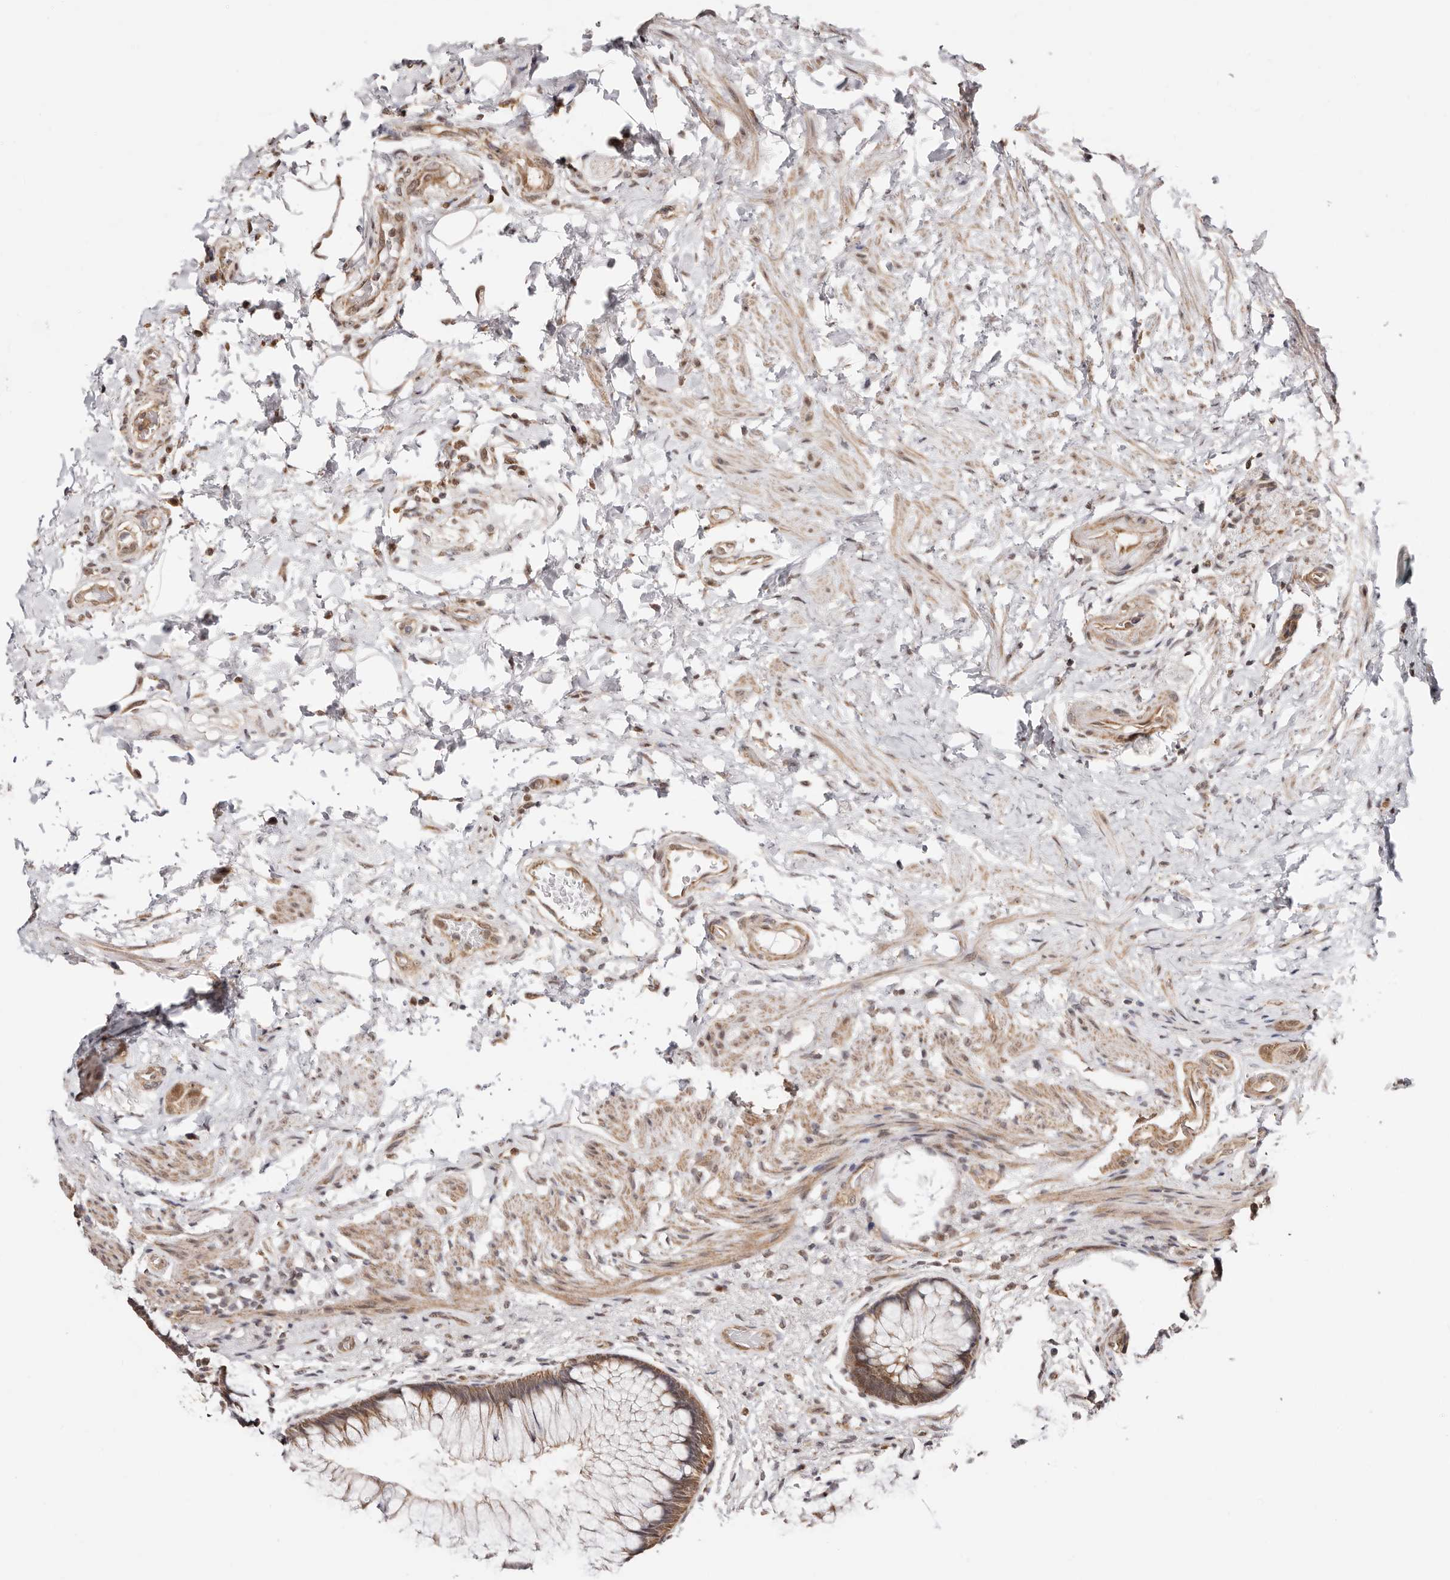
{"staining": {"intensity": "moderate", "quantity": ">75%", "location": "cytoplasmic/membranous,nuclear"}, "tissue": "rectum", "cell_type": "Glandular cells", "image_type": "normal", "snomed": [{"axis": "morphology", "description": "Normal tissue, NOS"}, {"axis": "topography", "description": "Rectum"}], "caption": "This is a photomicrograph of immunohistochemistry (IHC) staining of normal rectum, which shows moderate positivity in the cytoplasmic/membranous,nuclear of glandular cells.", "gene": "CTNNBL1", "patient": {"sex": "male", "age": 51}}